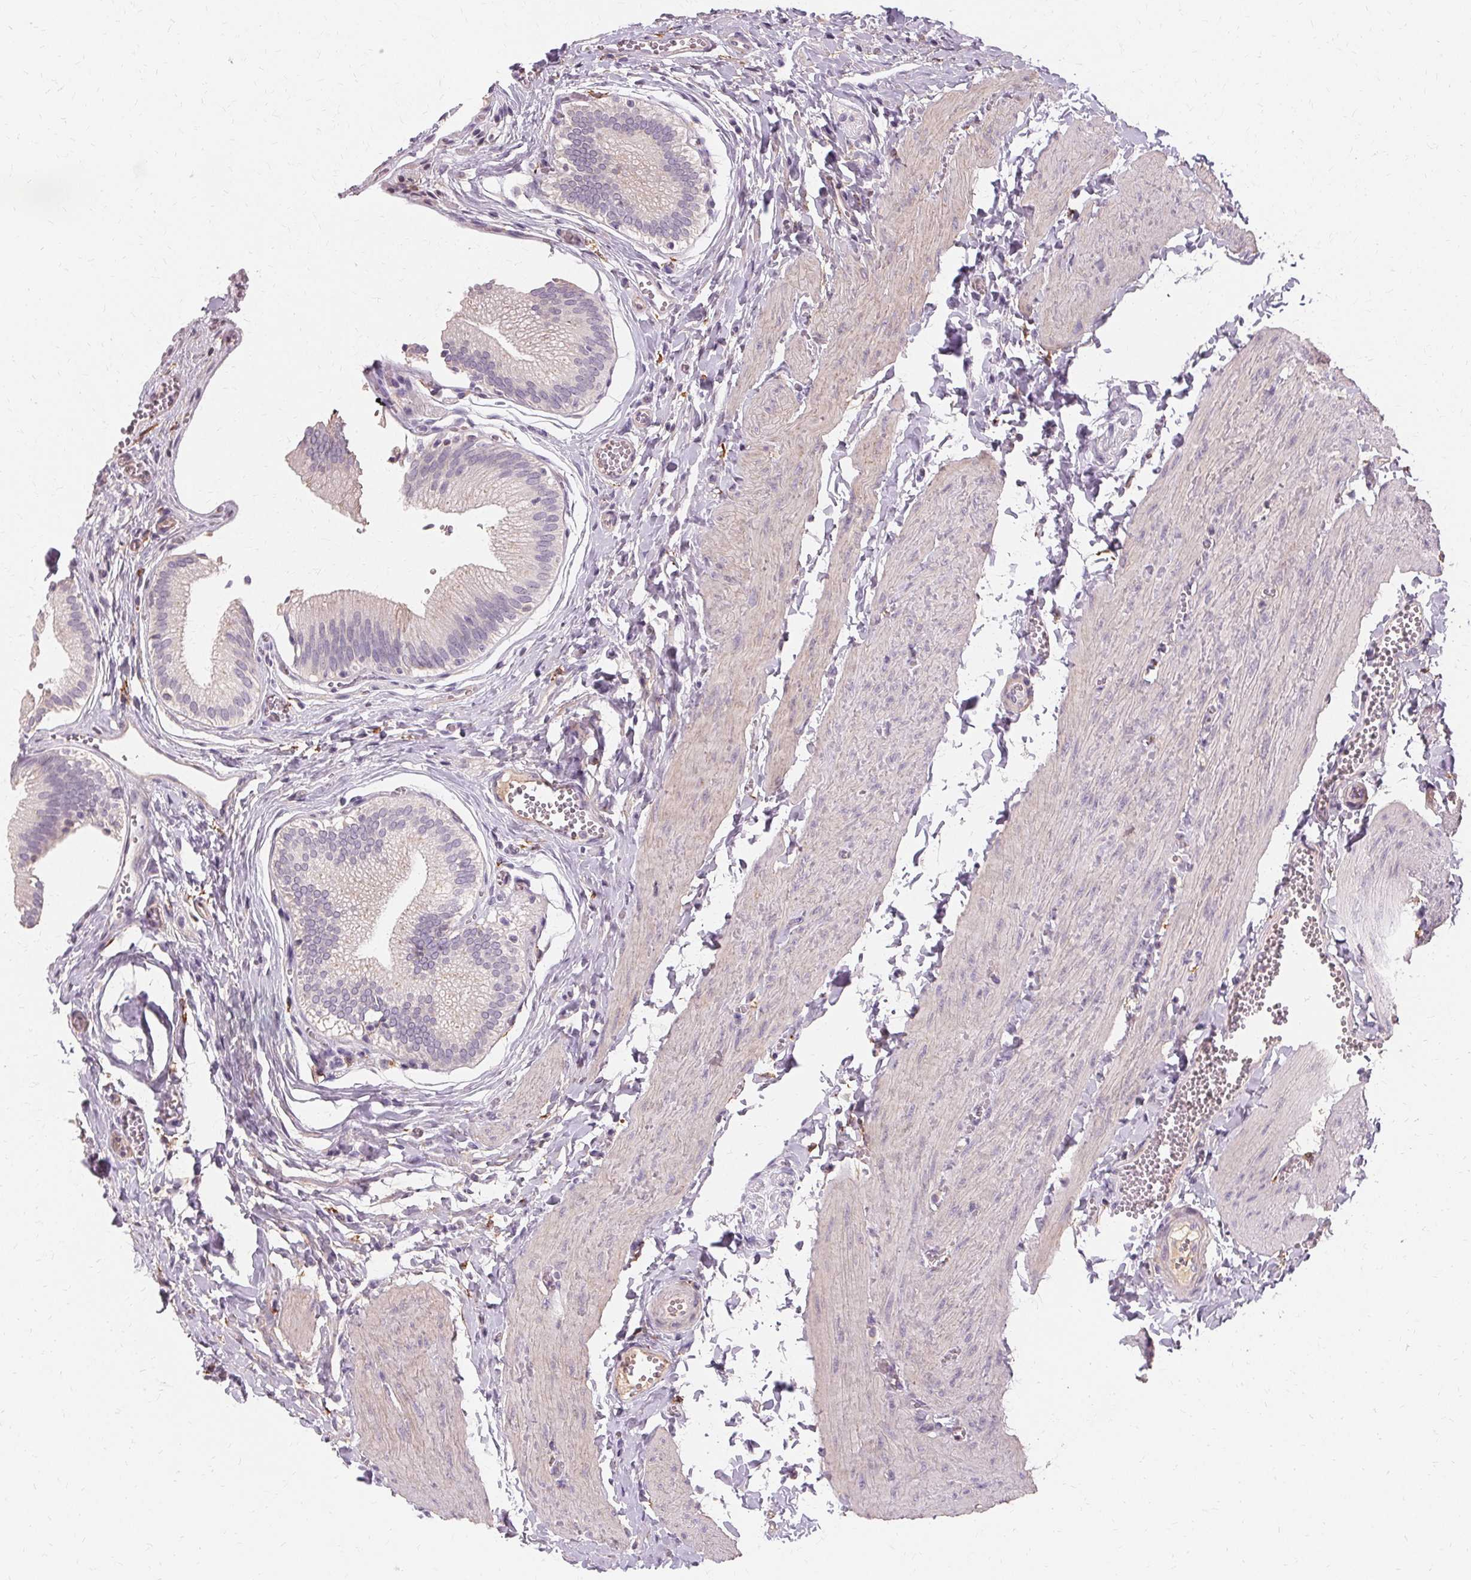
{"staining": {"intensity": "negative", "quantity": "none", "location": "none"}, "tissue": "gallbladder", "cell_type": "Glandular cells", "image_type": "normal", "snomed": [{"axis": "morphology", "description": "Normal tissue, NOS"}, {"axis": "topography", "description": "Gallbladder"}, {"axis": "topography", "description": "Peripheral nerve tissue"}], "caption": "There is no significant positivity in glandular cells of gallbladder. The staining was performed using DAB to visualize the protein expression in brown, while the nuclei were stained in blue with hematoxylin (Magnification: 20x).", "gene": "IFNGR1", "patient": {"sex": "male", "age": 17}}